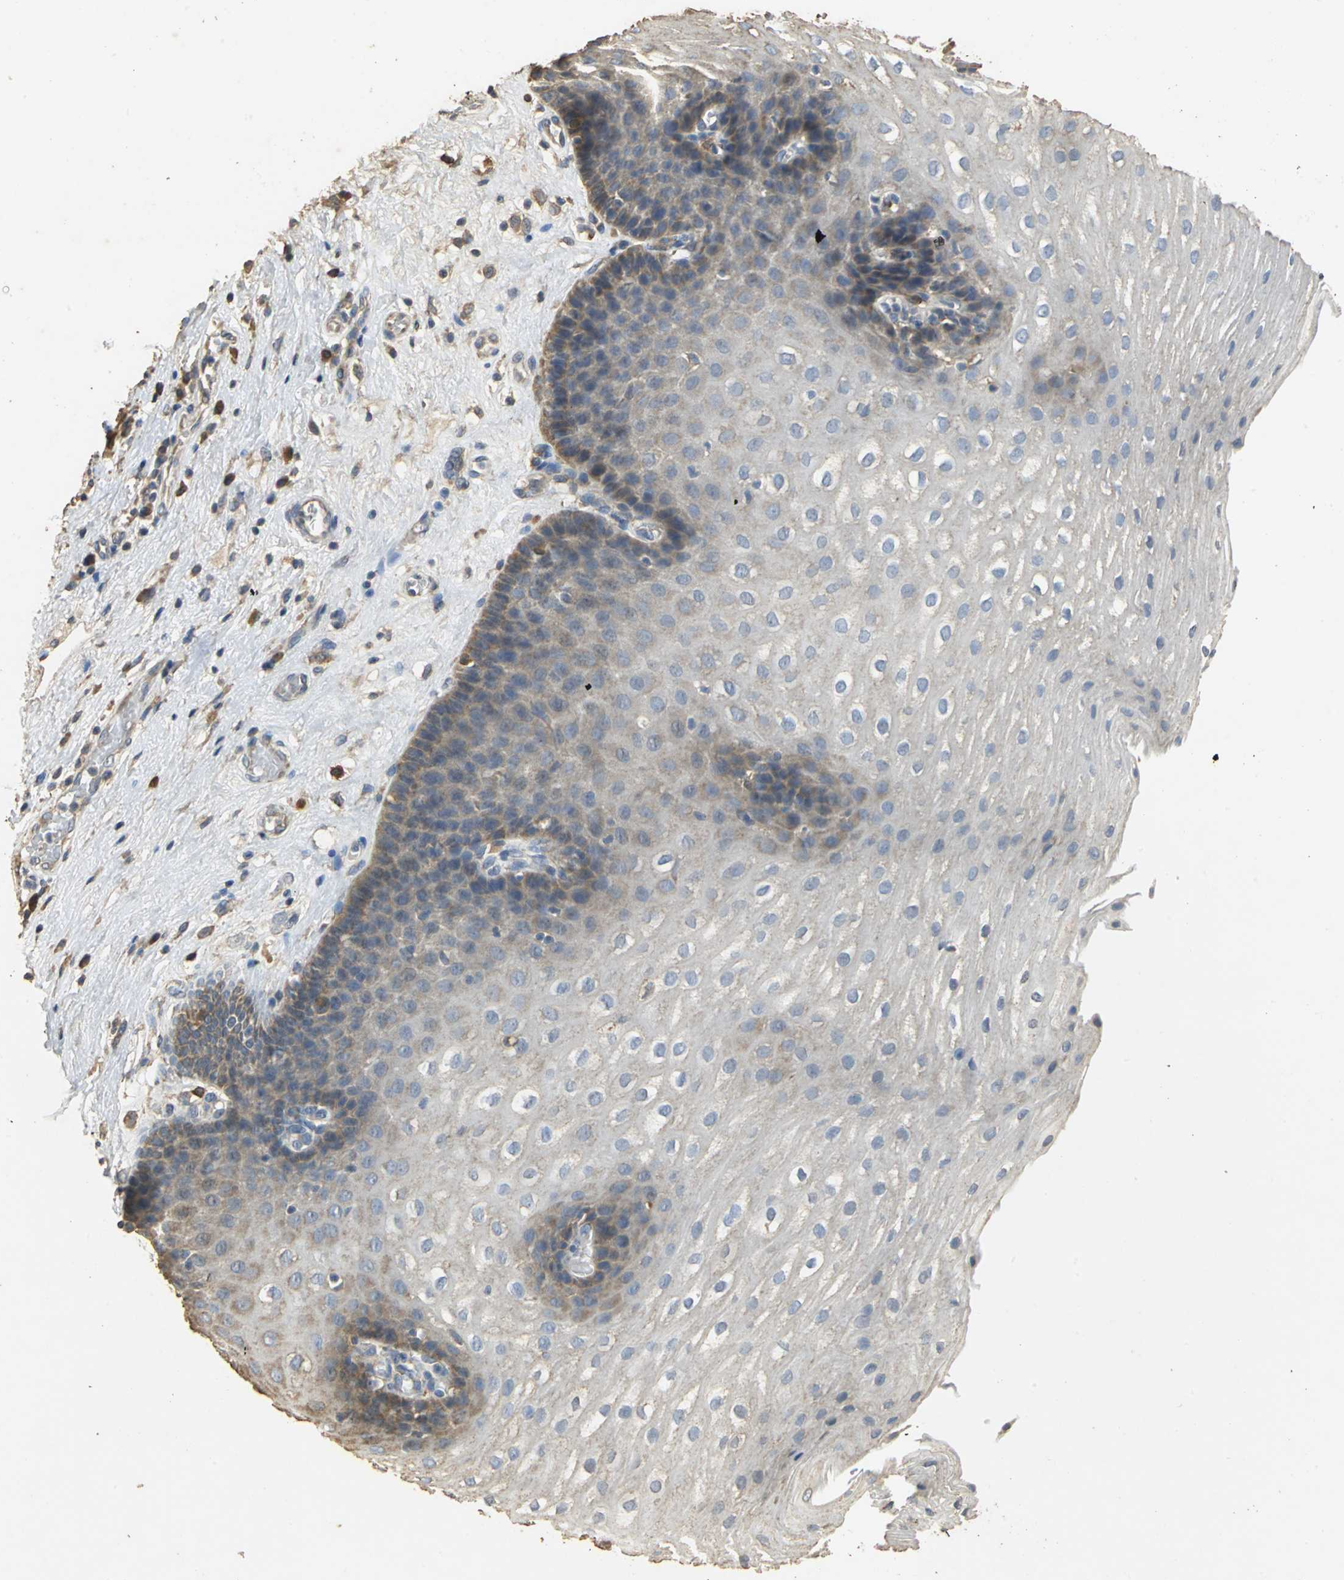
{"staining": {"intensity": "moderate", "quantity": "<25%", "location": "cytoplasmic/membranous"}, "tissue": "esophagus", "cell_type": "Squamous epithelial cells", "image_type": "normal", "snomed": [{"axis": "morphology", "description": "Normal tissue, NOS"}, {"axis": "topography", "description": "Esophagus"}], "caption": "DAB immunohistochemical staining of normal esophagus reveals moderate cytoplasmic/membranous protein staining in about <25% of squamous epithelial cells. (Stains: DAB in brown, nuclei in blue, Microscopy: brightfield microscopy at high magnification).", "gene": "ACSL4", "patient": {"sex": "male", "age": 48}}